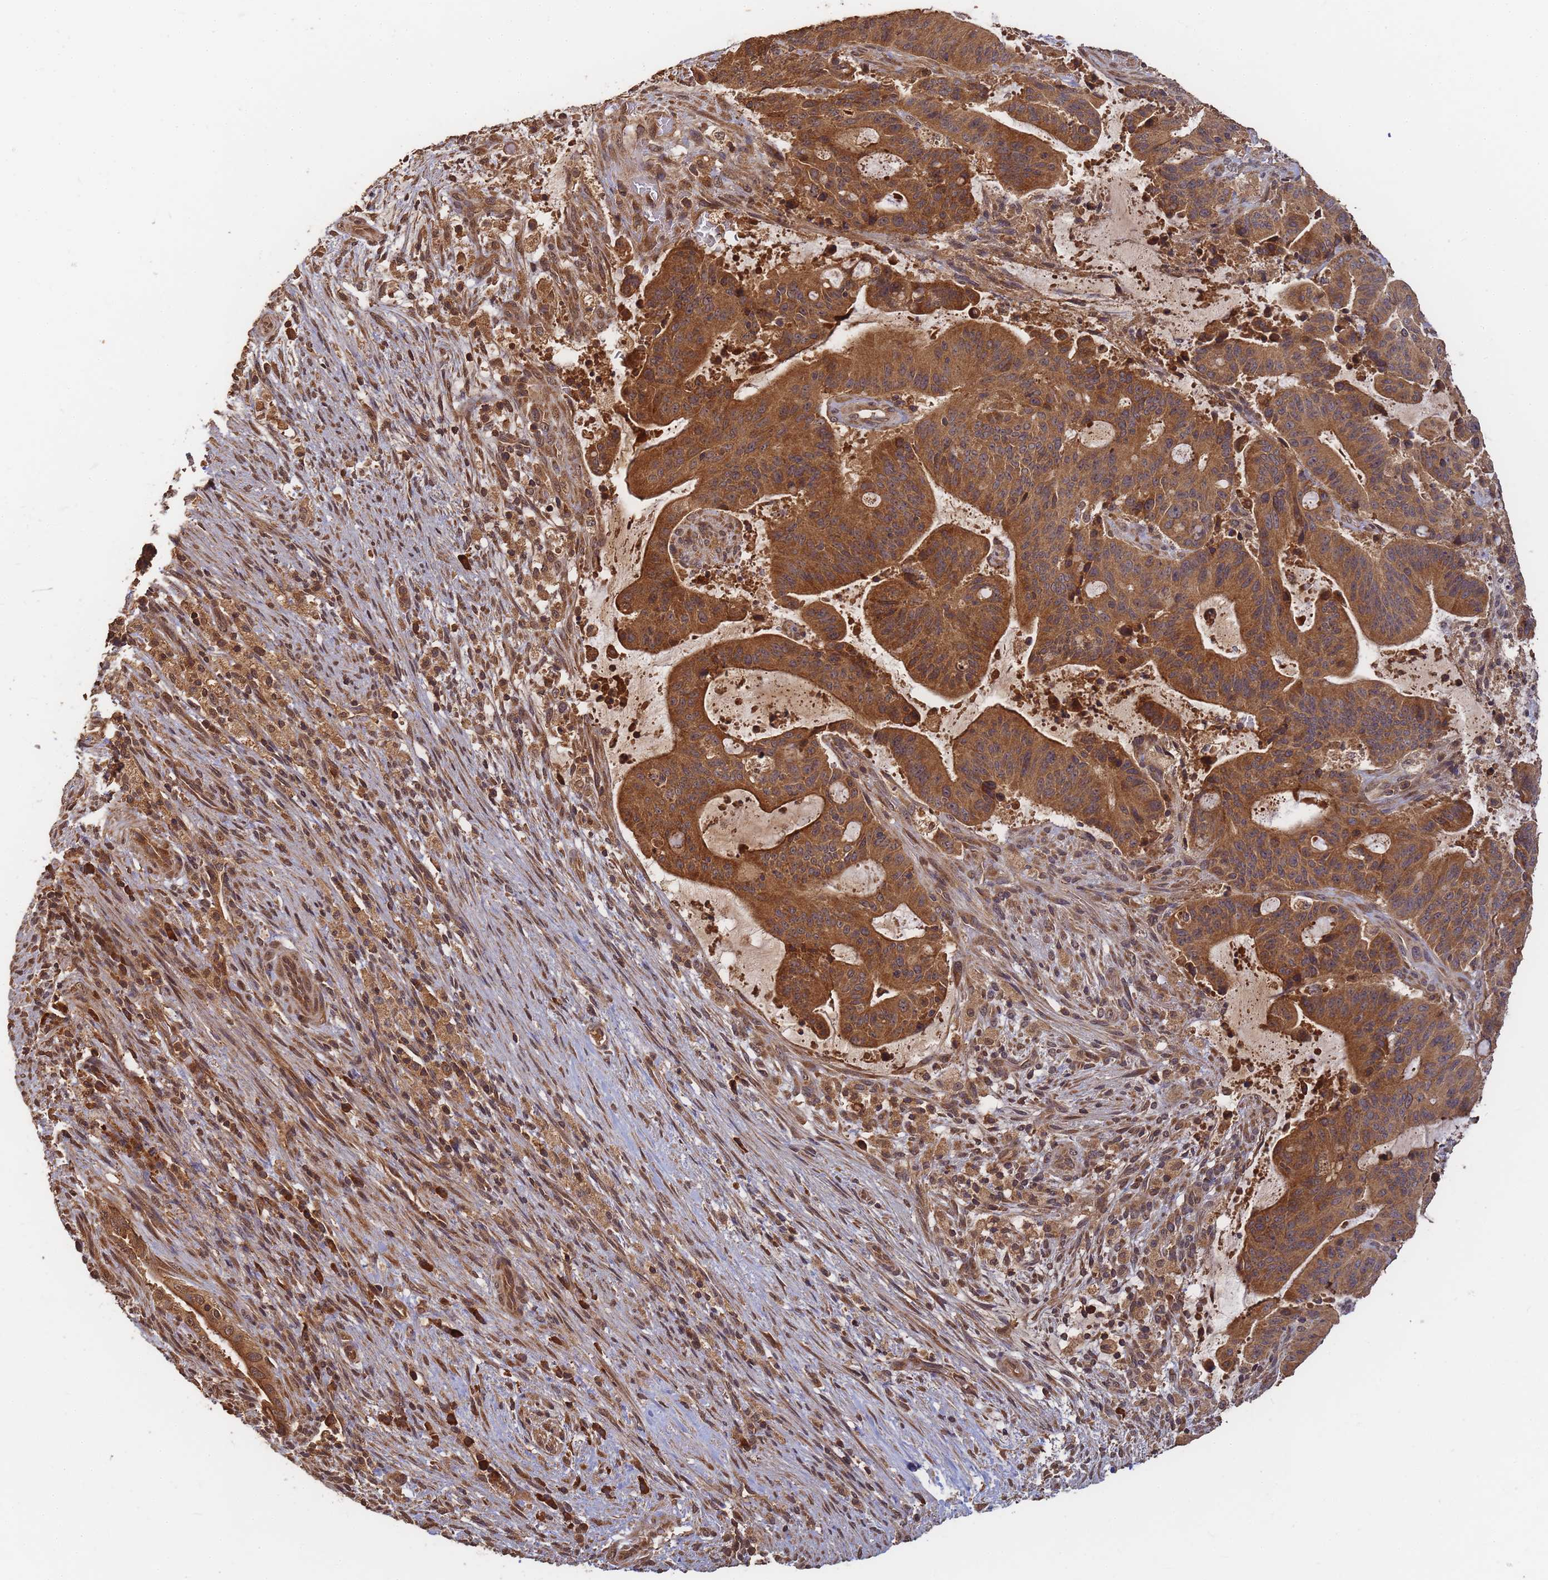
{"staining": {"intensity": "strong", "quantity": ">75%", "location": "cytoplasmic/membranous"}, "tissue": "liver cancer", "cell_type": "Tumor cells", "image_type": "cancer", "snomed": [{"axis": "morphology", "description": "Normal tissue, NOS"}, {"axis": "morphology", "description": "Cholangiocarcinoma"}, {"axis": "topography", "description": "Liver"}, {"axis": "topography", "description": "Peripheral nerve tissue"}], "caption": "Strong cytoplasmic/membranous staining for a protein is identified in approximately >75% of tumor cells of cholangiocarcinoma (liver) using IHC.", "gene": "ALKBH1", "patient": {"sex": "female", "age": 73}}